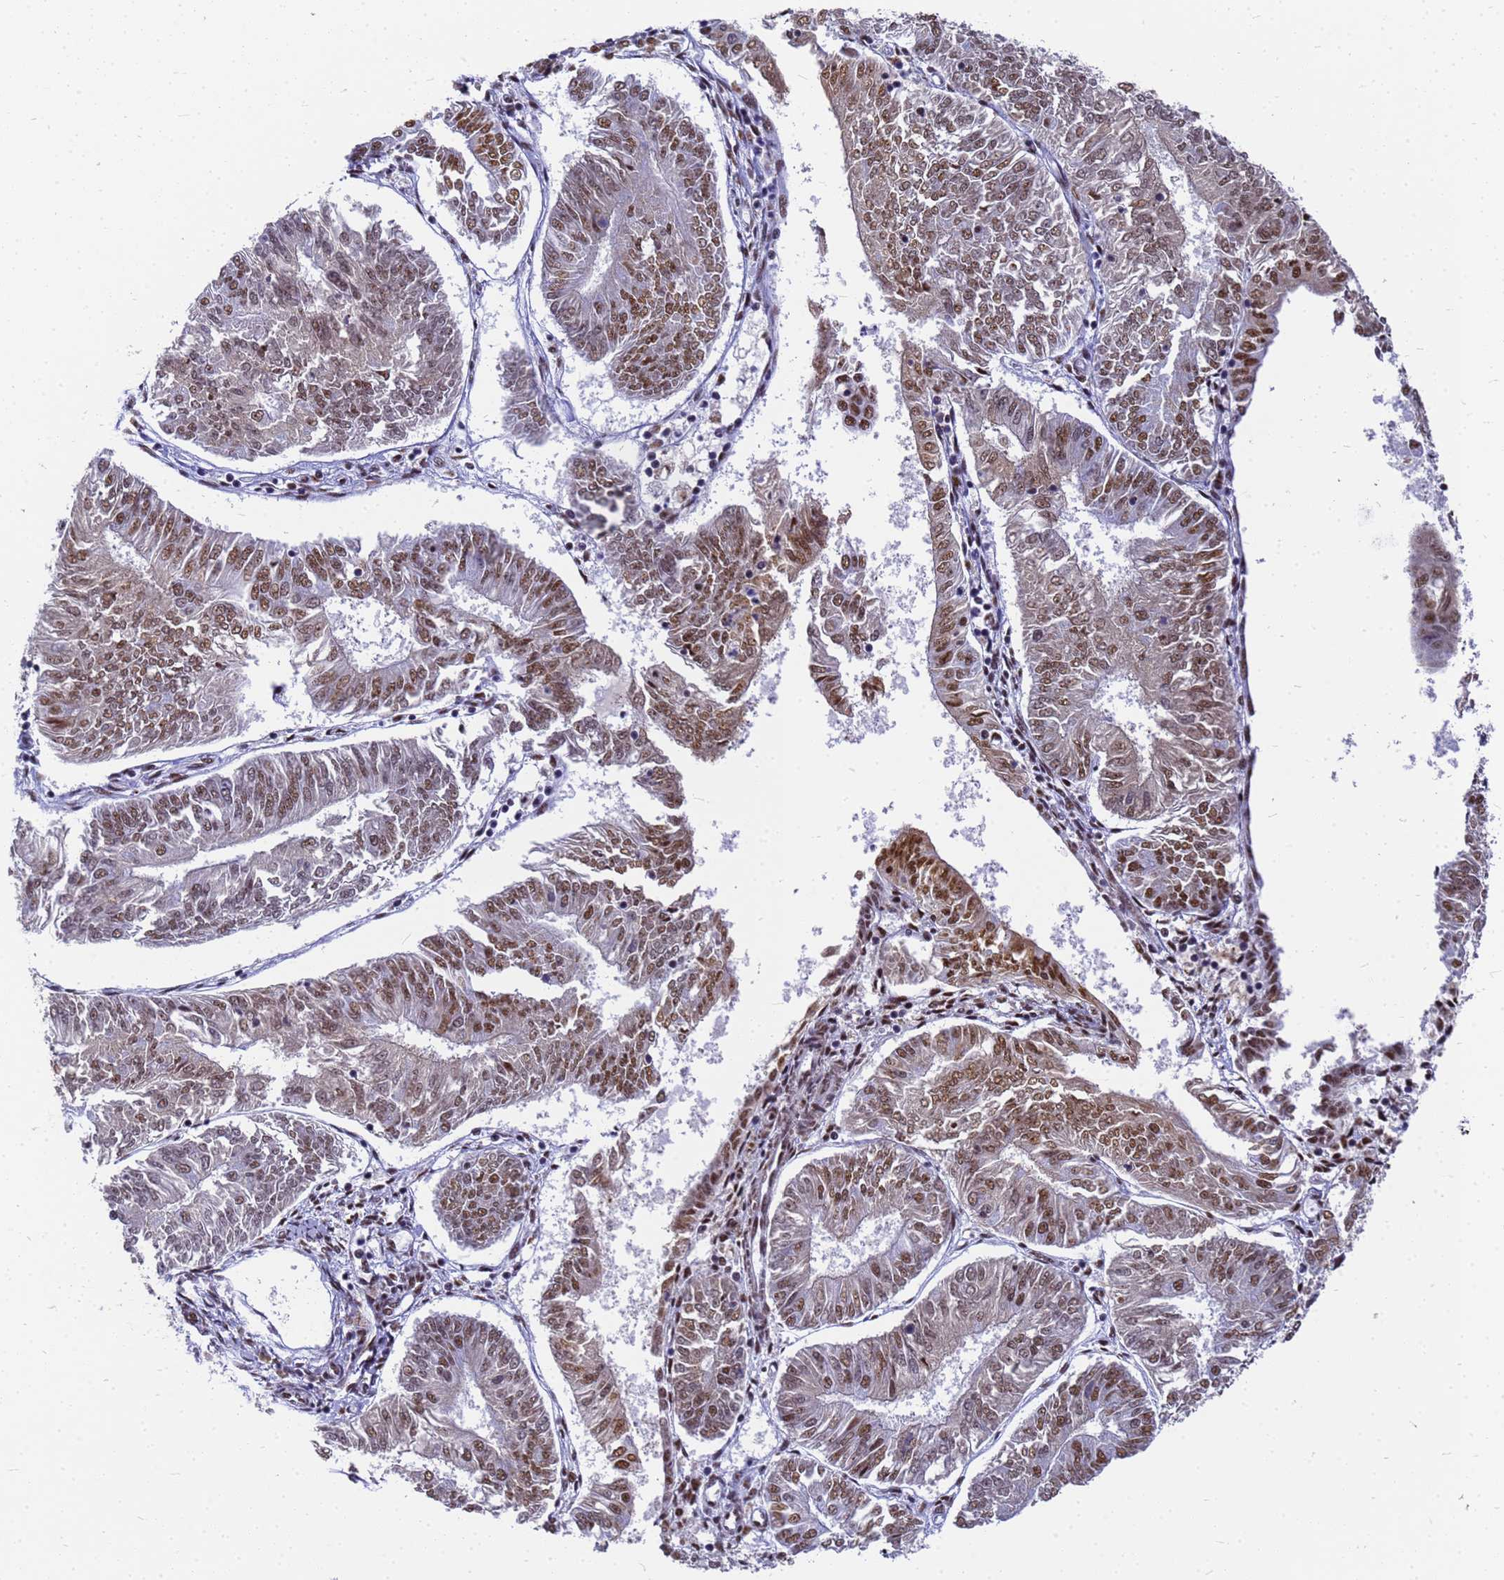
{"staining": {"intensity": "moderate", "quantity": ">75%", "location": "nuclear"}, "tissue": "endometrial cancer", "cell_type": "Tumor cells", "image_type": "cancer", "snomed": [{"axis": "morphology", "description": "Adenocarcinoma, NOS"}, {"axis": "topography", "description": "Endometrium"}], "caption": "Brown immunohistochemical staining in endometrial cancer exhibits moderate nuclear expression in approximately >75% of tumor cells.", "gene": "SART3", "patient": {"sex": "female", "age": 58}}